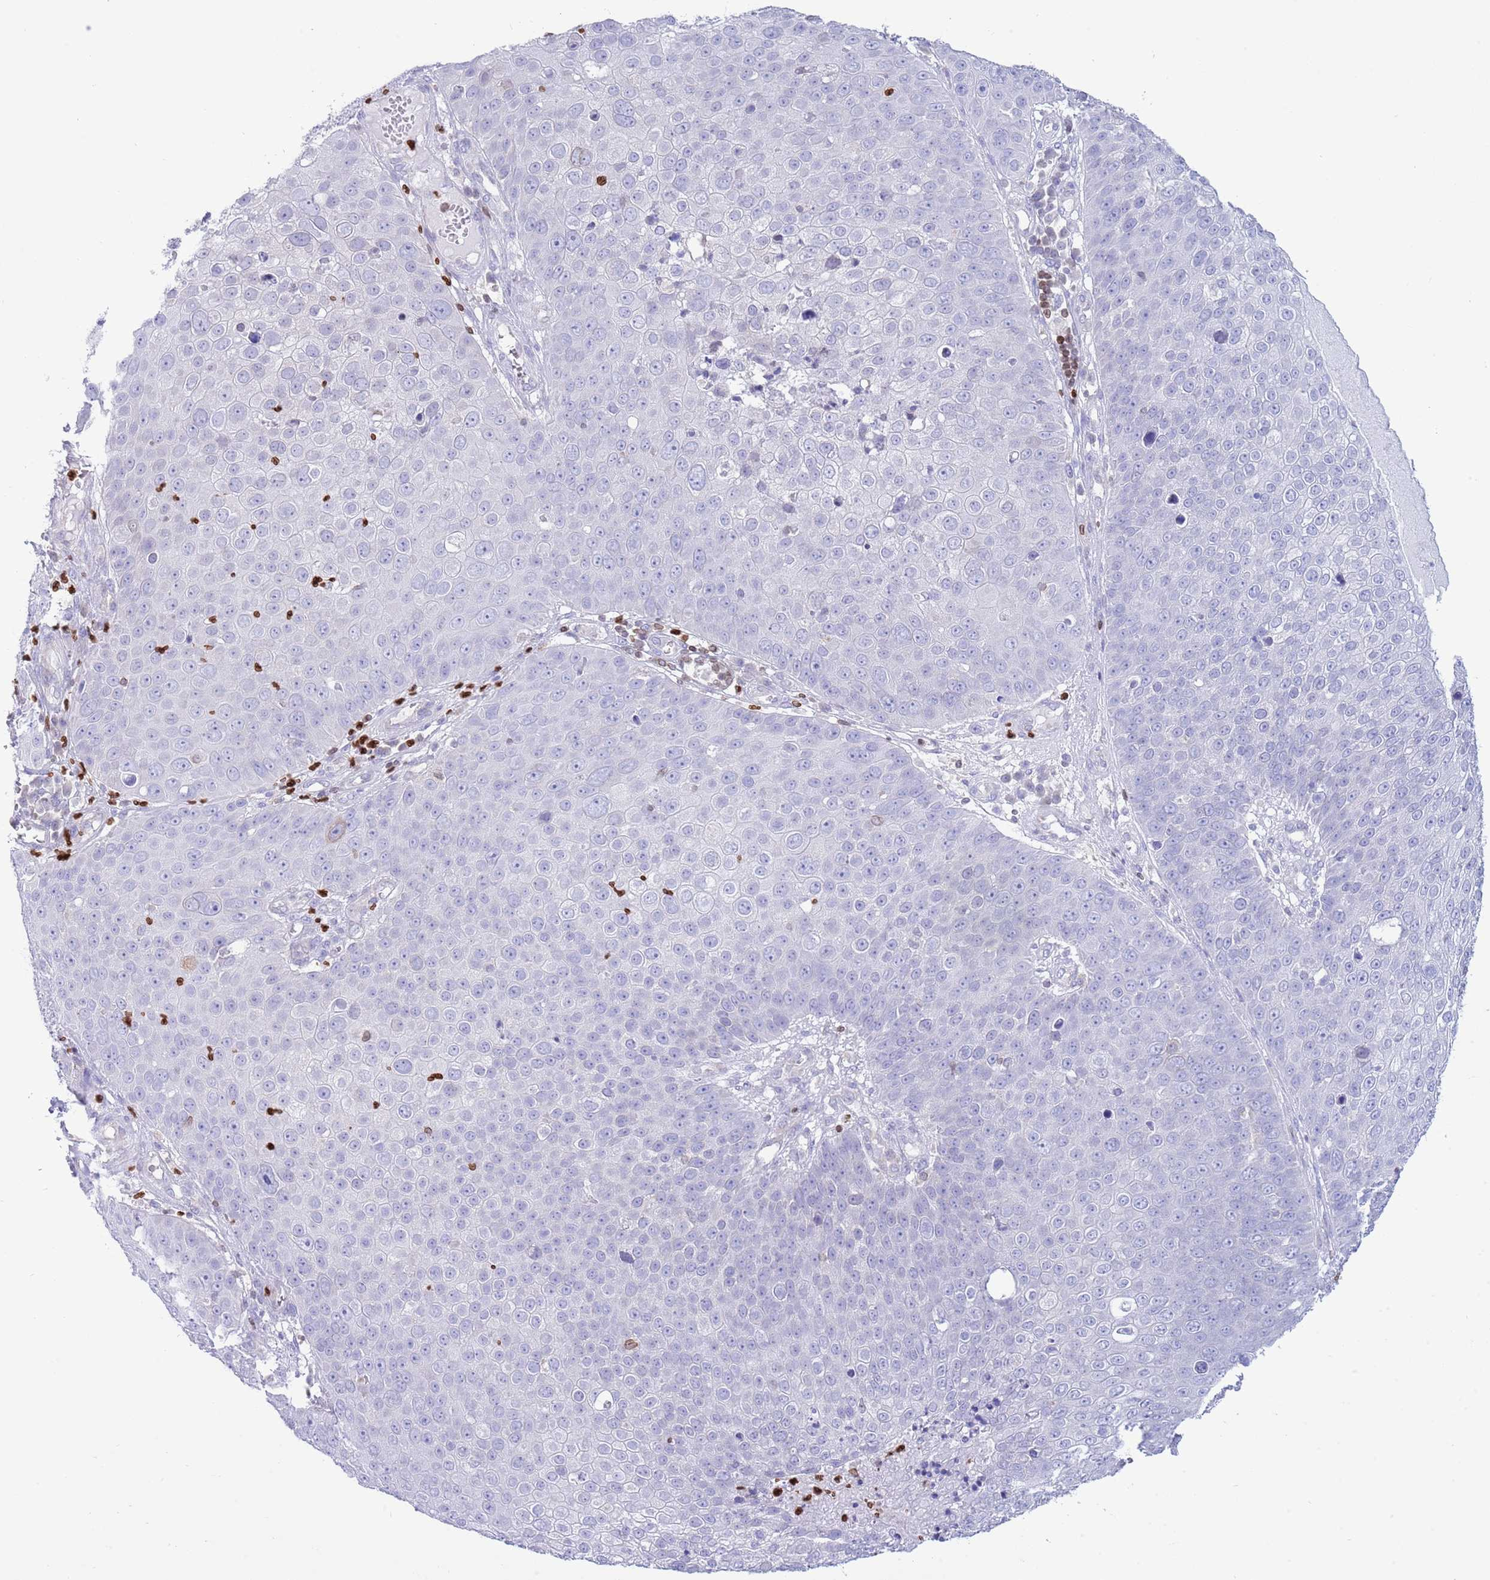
{"staining": {"intensity": "negative", "quantity": "none", "location": "none"}, "tissue": "skin cancer", "cell_type": "Tumor cells", "image_type": "cancer", "snomed": [{"axis": "morphology", "description": "Squamous cell carcinoma, NOS"}, {"axis": "topography", "description": "Skin"}], "caption": "Tumor cells are negative for protein expression in human skin cancer (squamous cell carcinoma).", "gene": "LBR", "patient": {"sex": "male", "age": 71}}